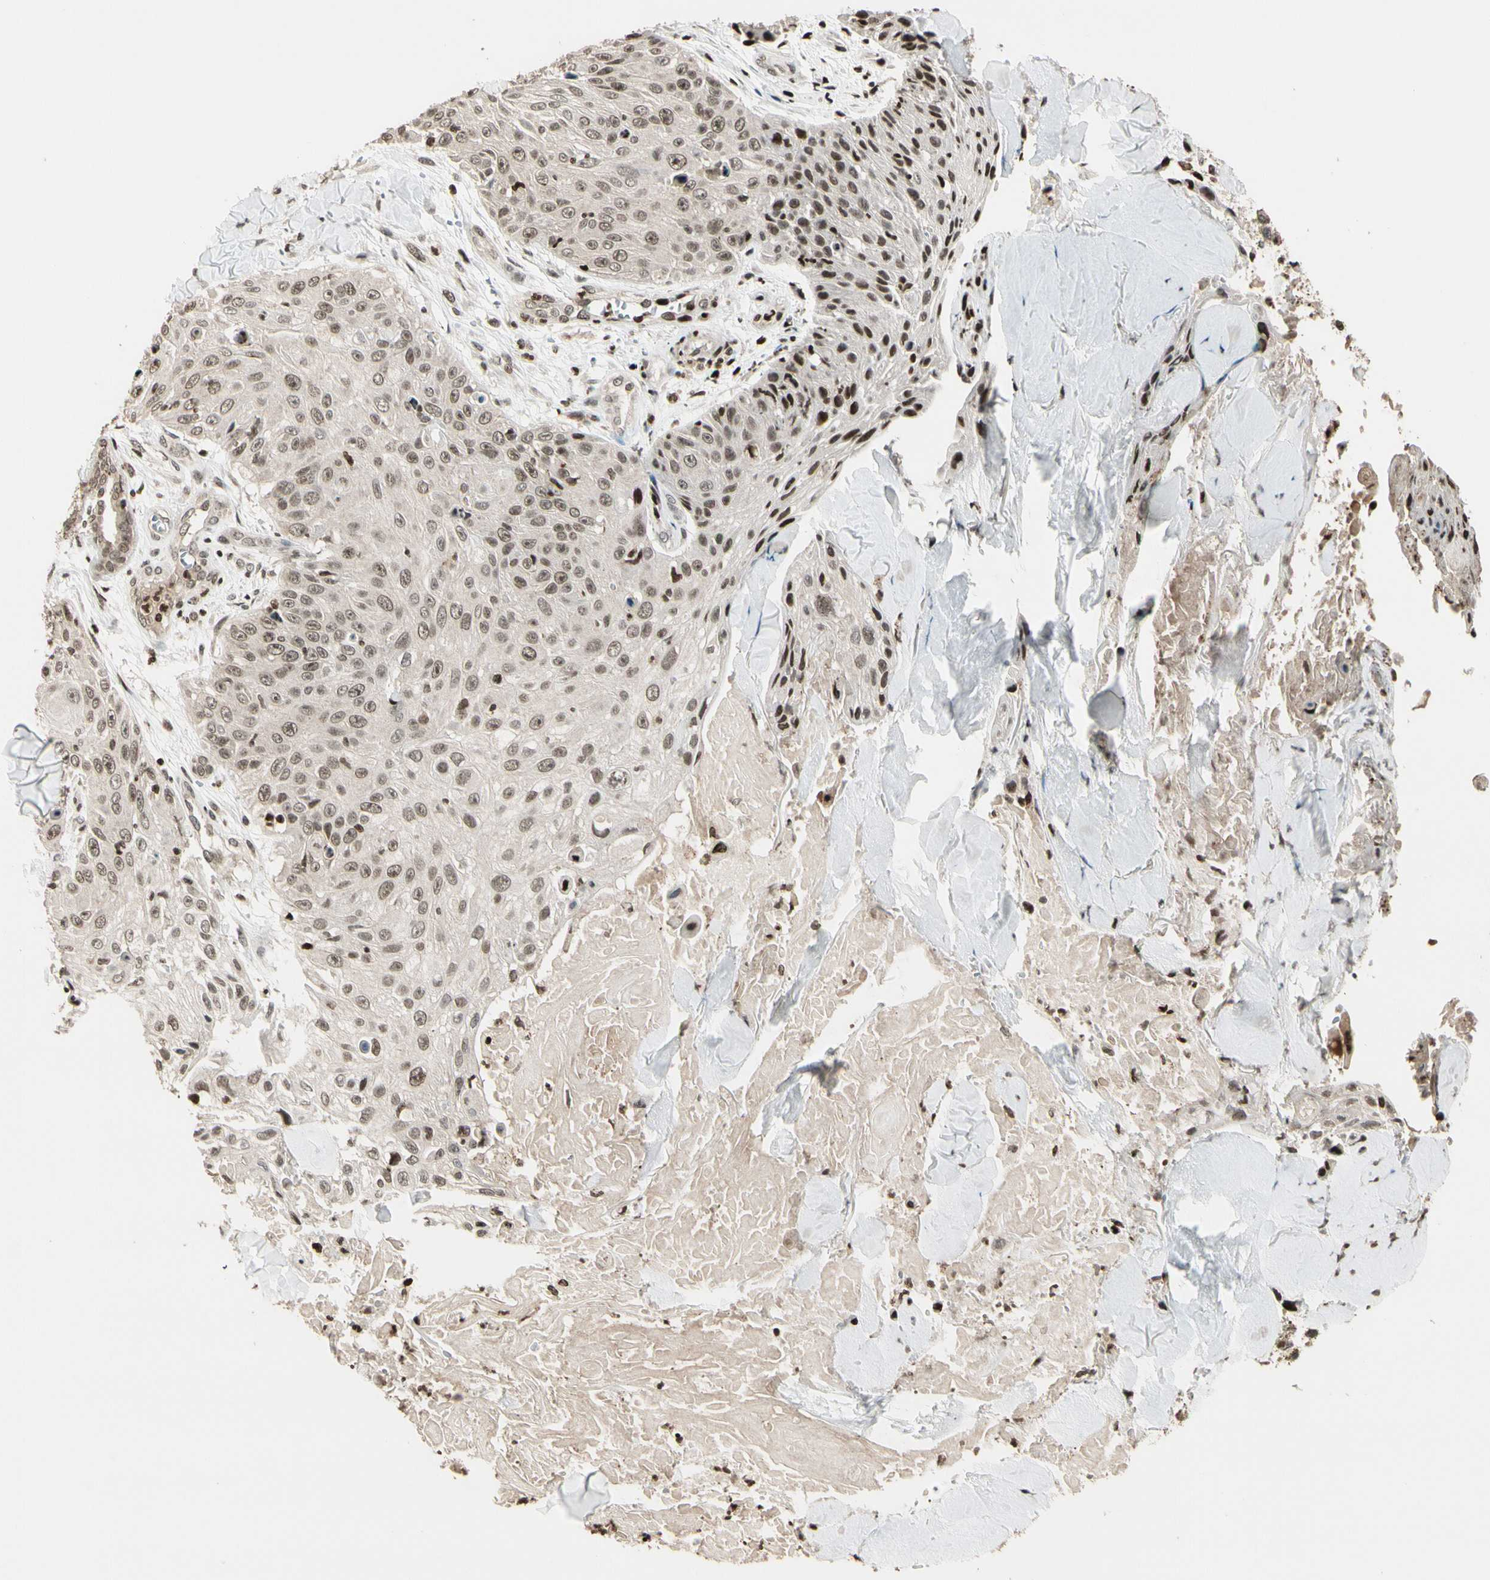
{"staining": {"intensity": "weak", "quantity": ">75%", "location": "nuclear"}, "tissue": "skin cancer", "cell_type": "Tumor cells", "image_type": "cancer", "snomed": [{"axis": "morphology", "description": "Squamous cell carcinoma, NOS"}, {"axis": "topography", "description": "Skin"}], "caption": "A histopathology image showing weak nuclear expression in approximately >75% of tumor cells in squamous cell carcinoma (skin), as visualized by brown immunohistochemical staining.", "gene": "TSHZ3", "patient": {"sex": "male", "age": 86}}